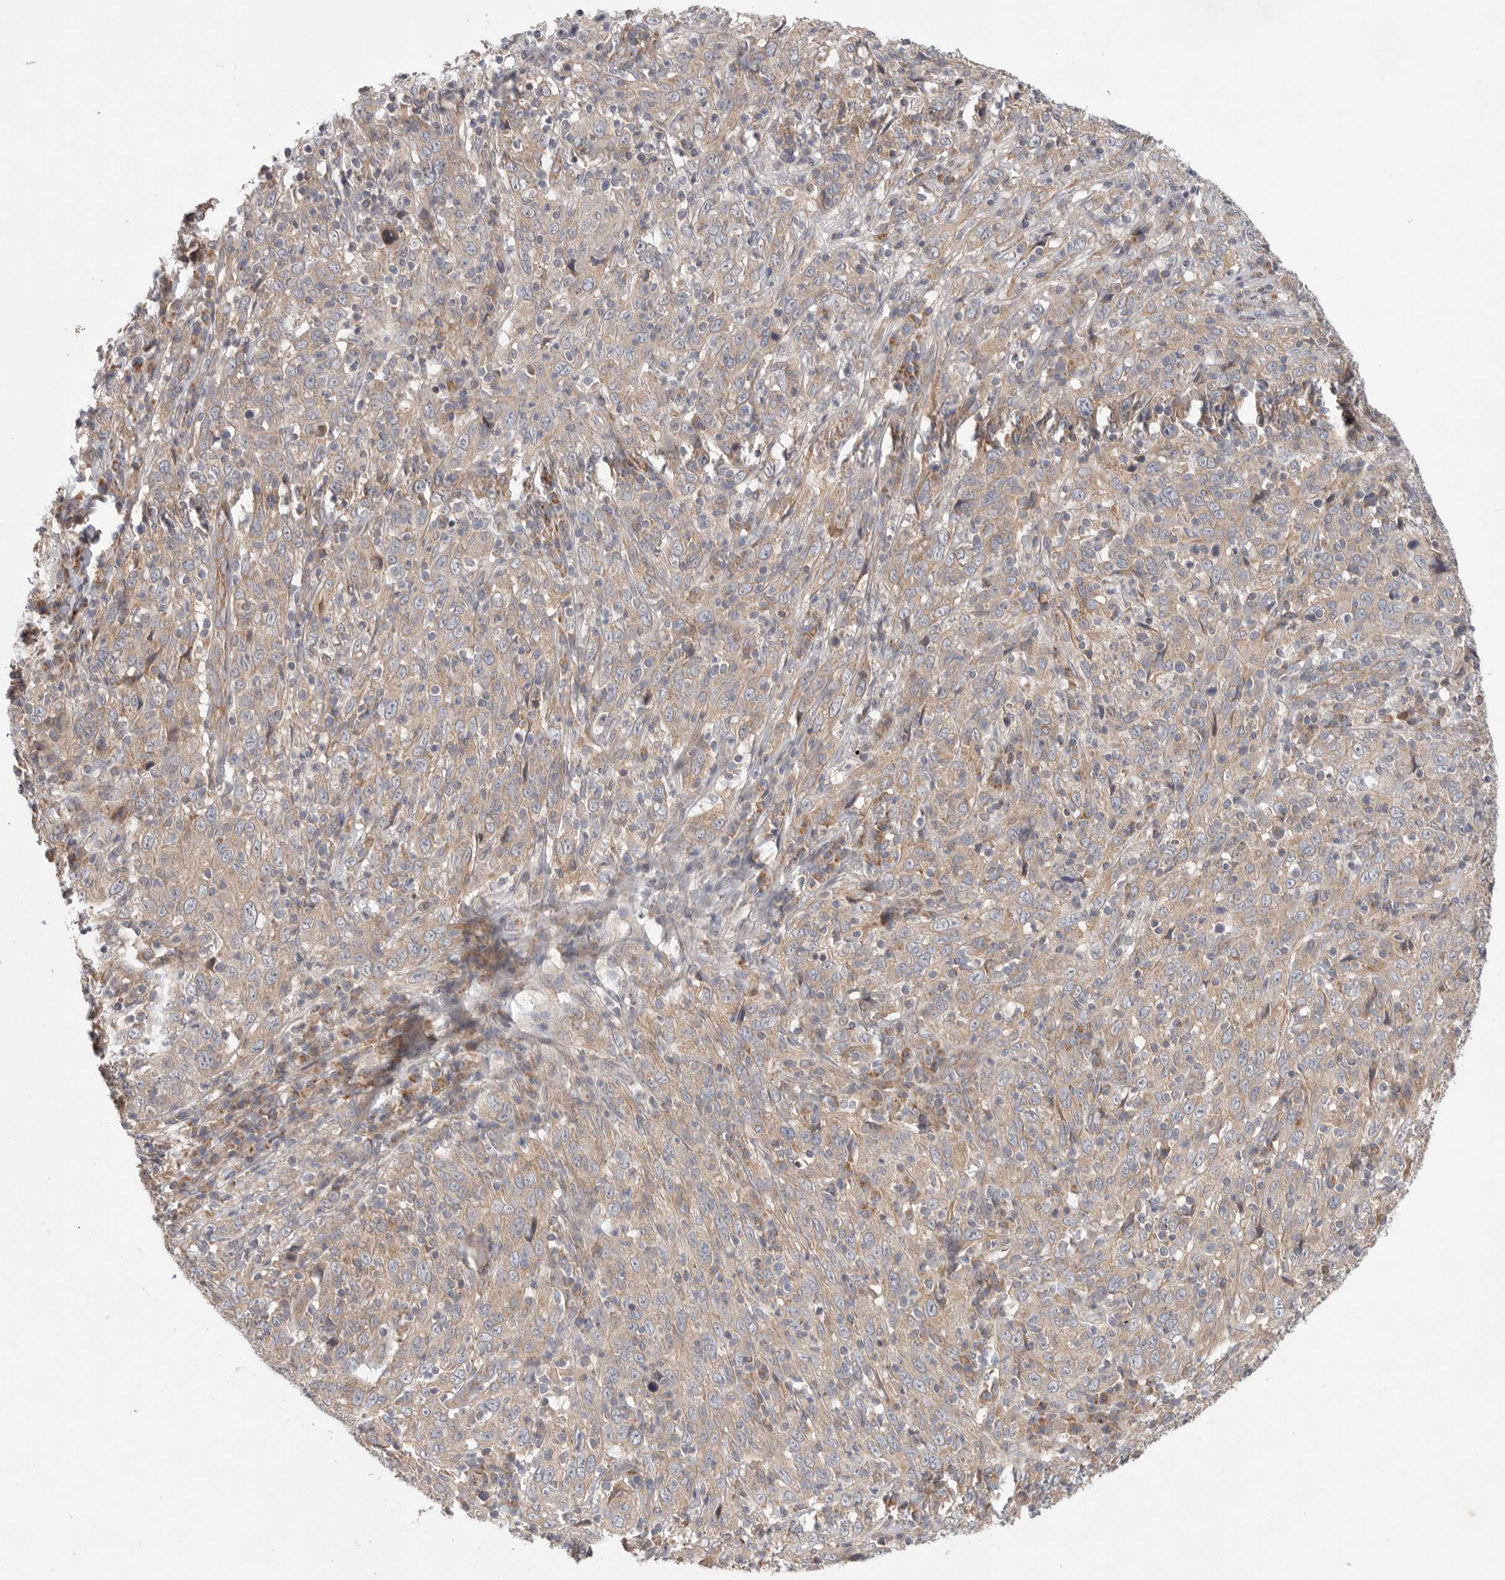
{"staining": {"intensity": "weak", "quantity": ">75%", "location": "cytoplasmic/membranous"}, "tissue": "cervical cancer", "cell_type": "Tumor cells", "image_type": "cancer", "snomed": [{"axis": "morphology", "description": "Squamous cell carcinoma, NOS"}, {"axis": "topography", "description": "Cervix"}], "caption": "Human squamous cell carcinoma (cervical) stained for a protein (brown) shows weak cytoplasmic/membranous positive expression in approximately >75% of tumor cells.", "gene": "MTFR1L", "patient": {"sex": "female", "age": 46}}